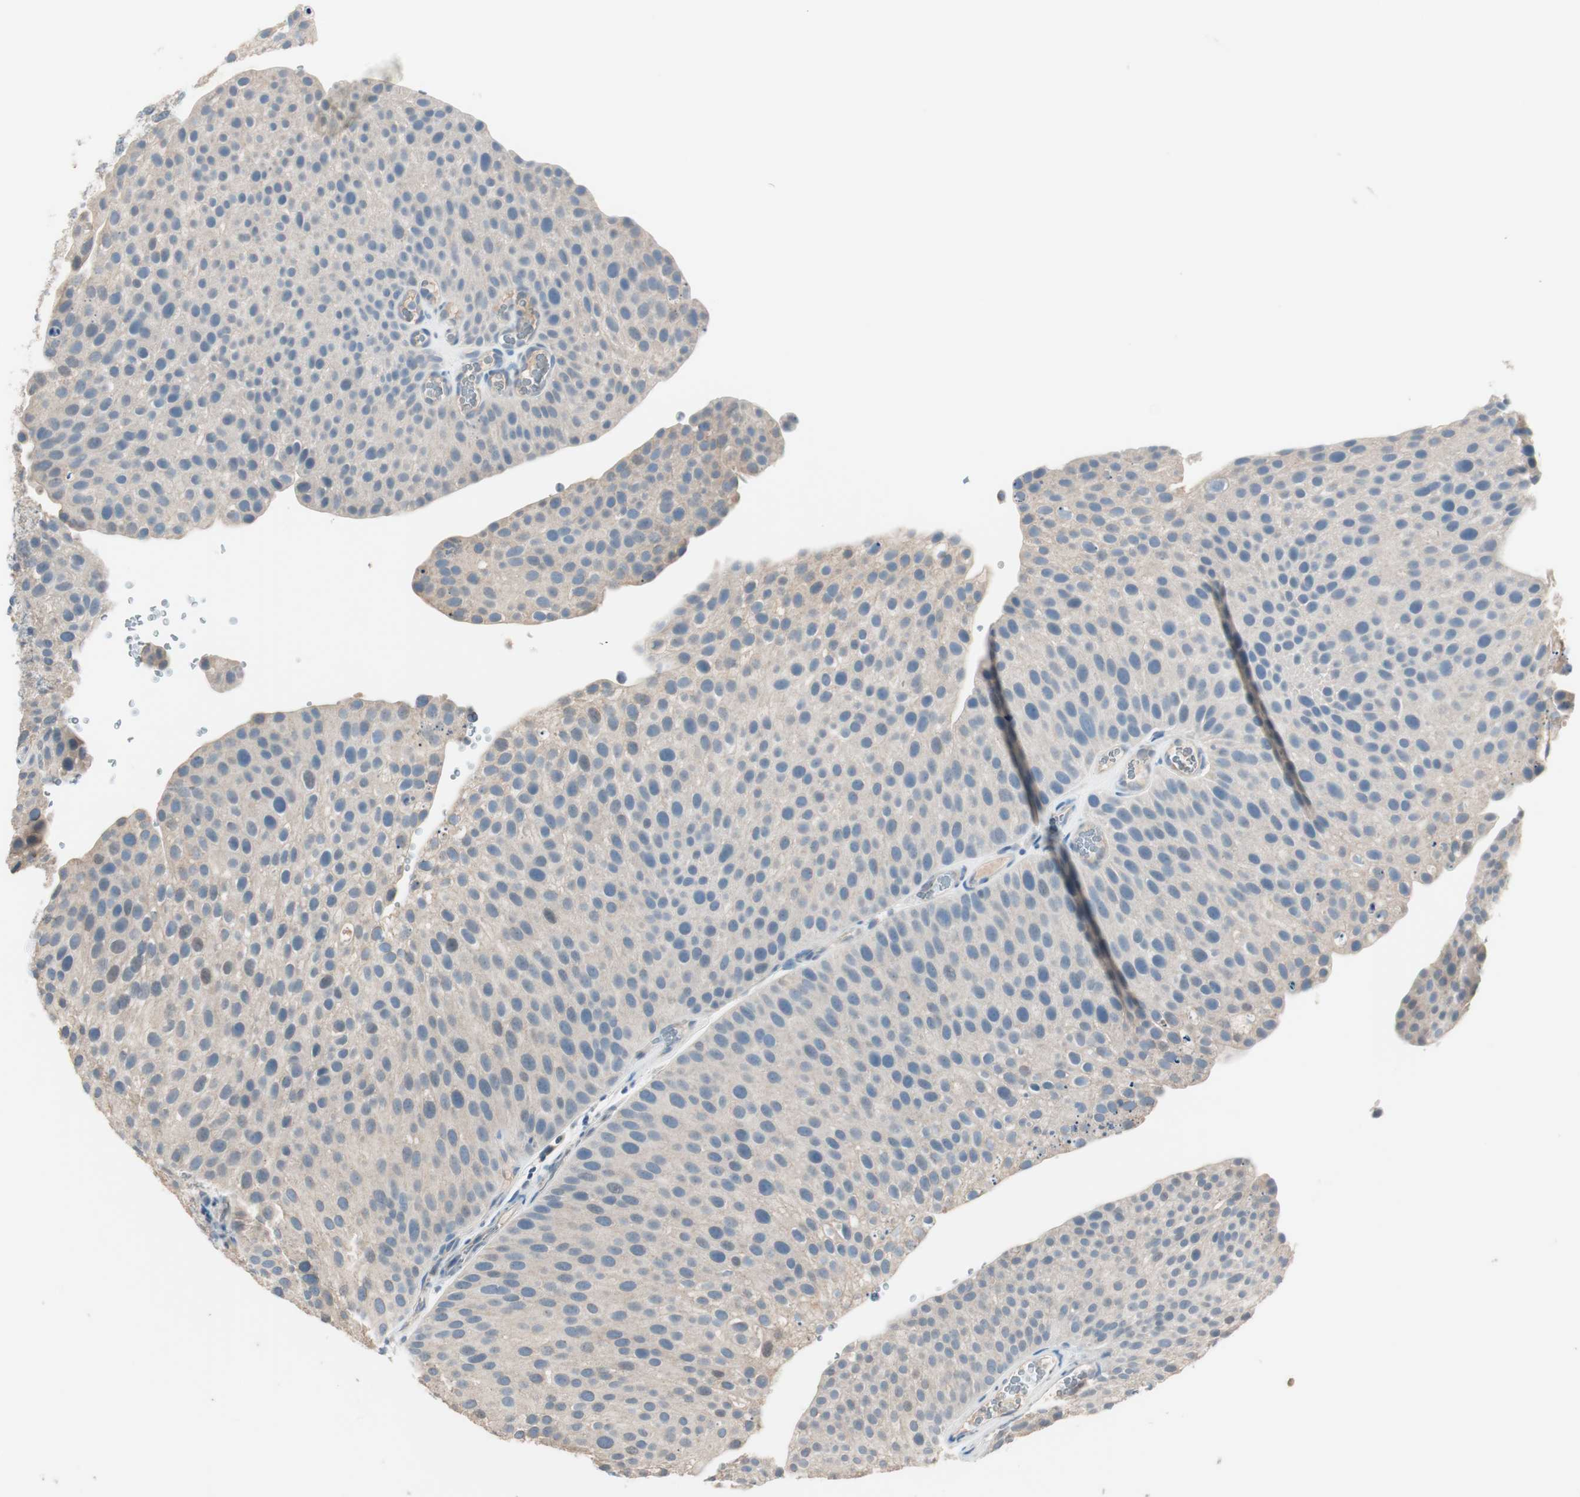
{"staining": {"intensity": "weak", "quantity": "25%-75%", "location": "cytoplasmic/membranous"}, "tissue": "urothelial cancer", "cell_type": "Tumor cells", "image_type": "cancer", "snomed": [{"axis": "morphology", "description": "Urothelial carcinoma, Low grade"}, {"axis": "topography", "description": "Smooth muscle"}, {"axis": "topography", "description": "Urinary bladder"}], "caption": "This histopathology image shows IHC staining of human urothelial cancer, with low weak cytoplasmic/membranous positivity in approximately 25%-75% of tumor cells.", "gene": "KHK", "patient": {"sex": "male", "age": 60}}